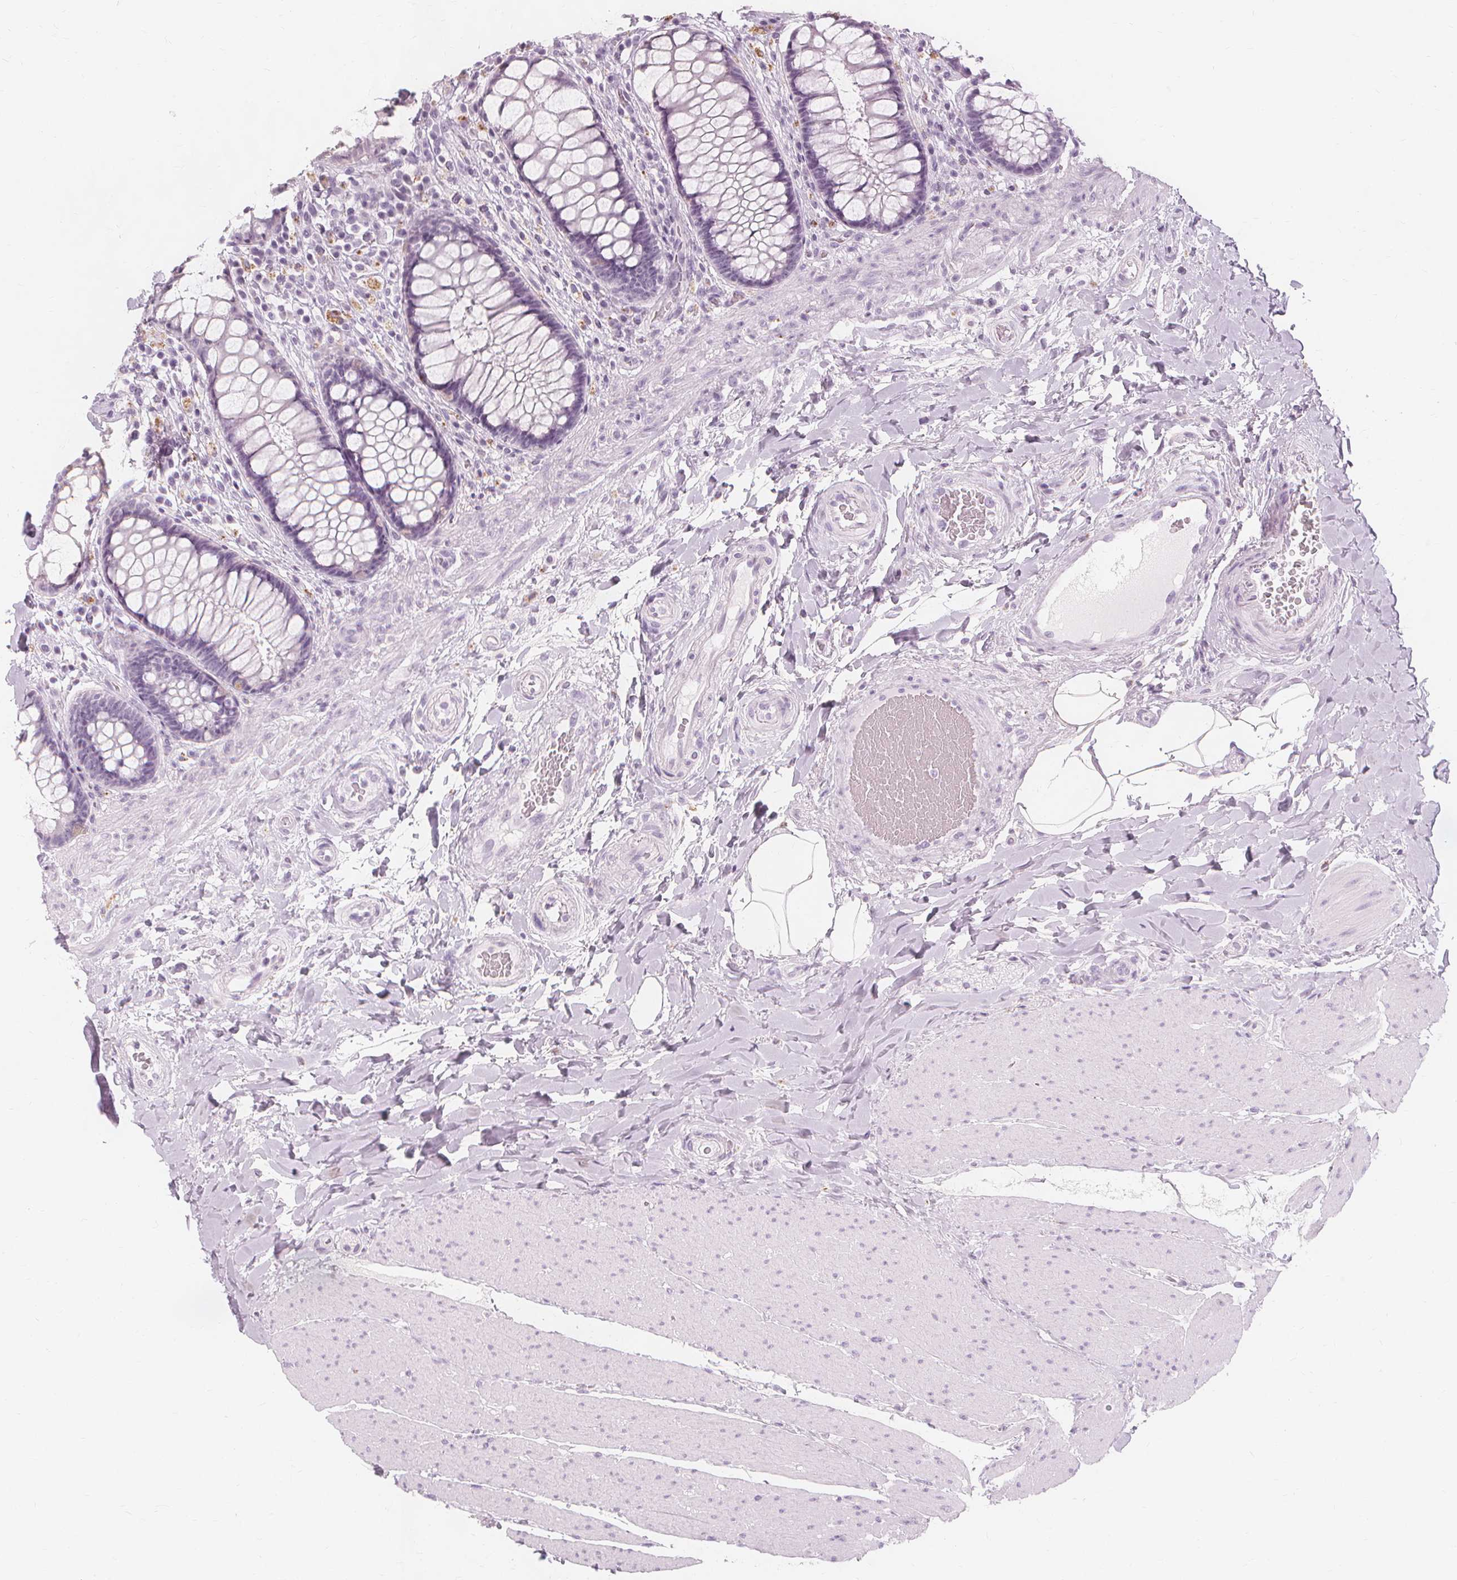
{"staining": {"intensity": "weak", "quantity": "<25%", "location": "cytoplasmic/membranous"}, "tissue": "rectum", "cell_type": "Glandular cells", "image_type": "normal", "snomed": [{"axis": "morphology", "description": "Normal tissue, NOS"}, {"axis": "topography", "description": "Rectum"}], "caption": "Photomicrograph shows no significant protein staining in glandular cells of benign rectum. Nuclei are stained in blue.", "gene": "TFF1", "patient": {"sex": "female", "age": 58}}